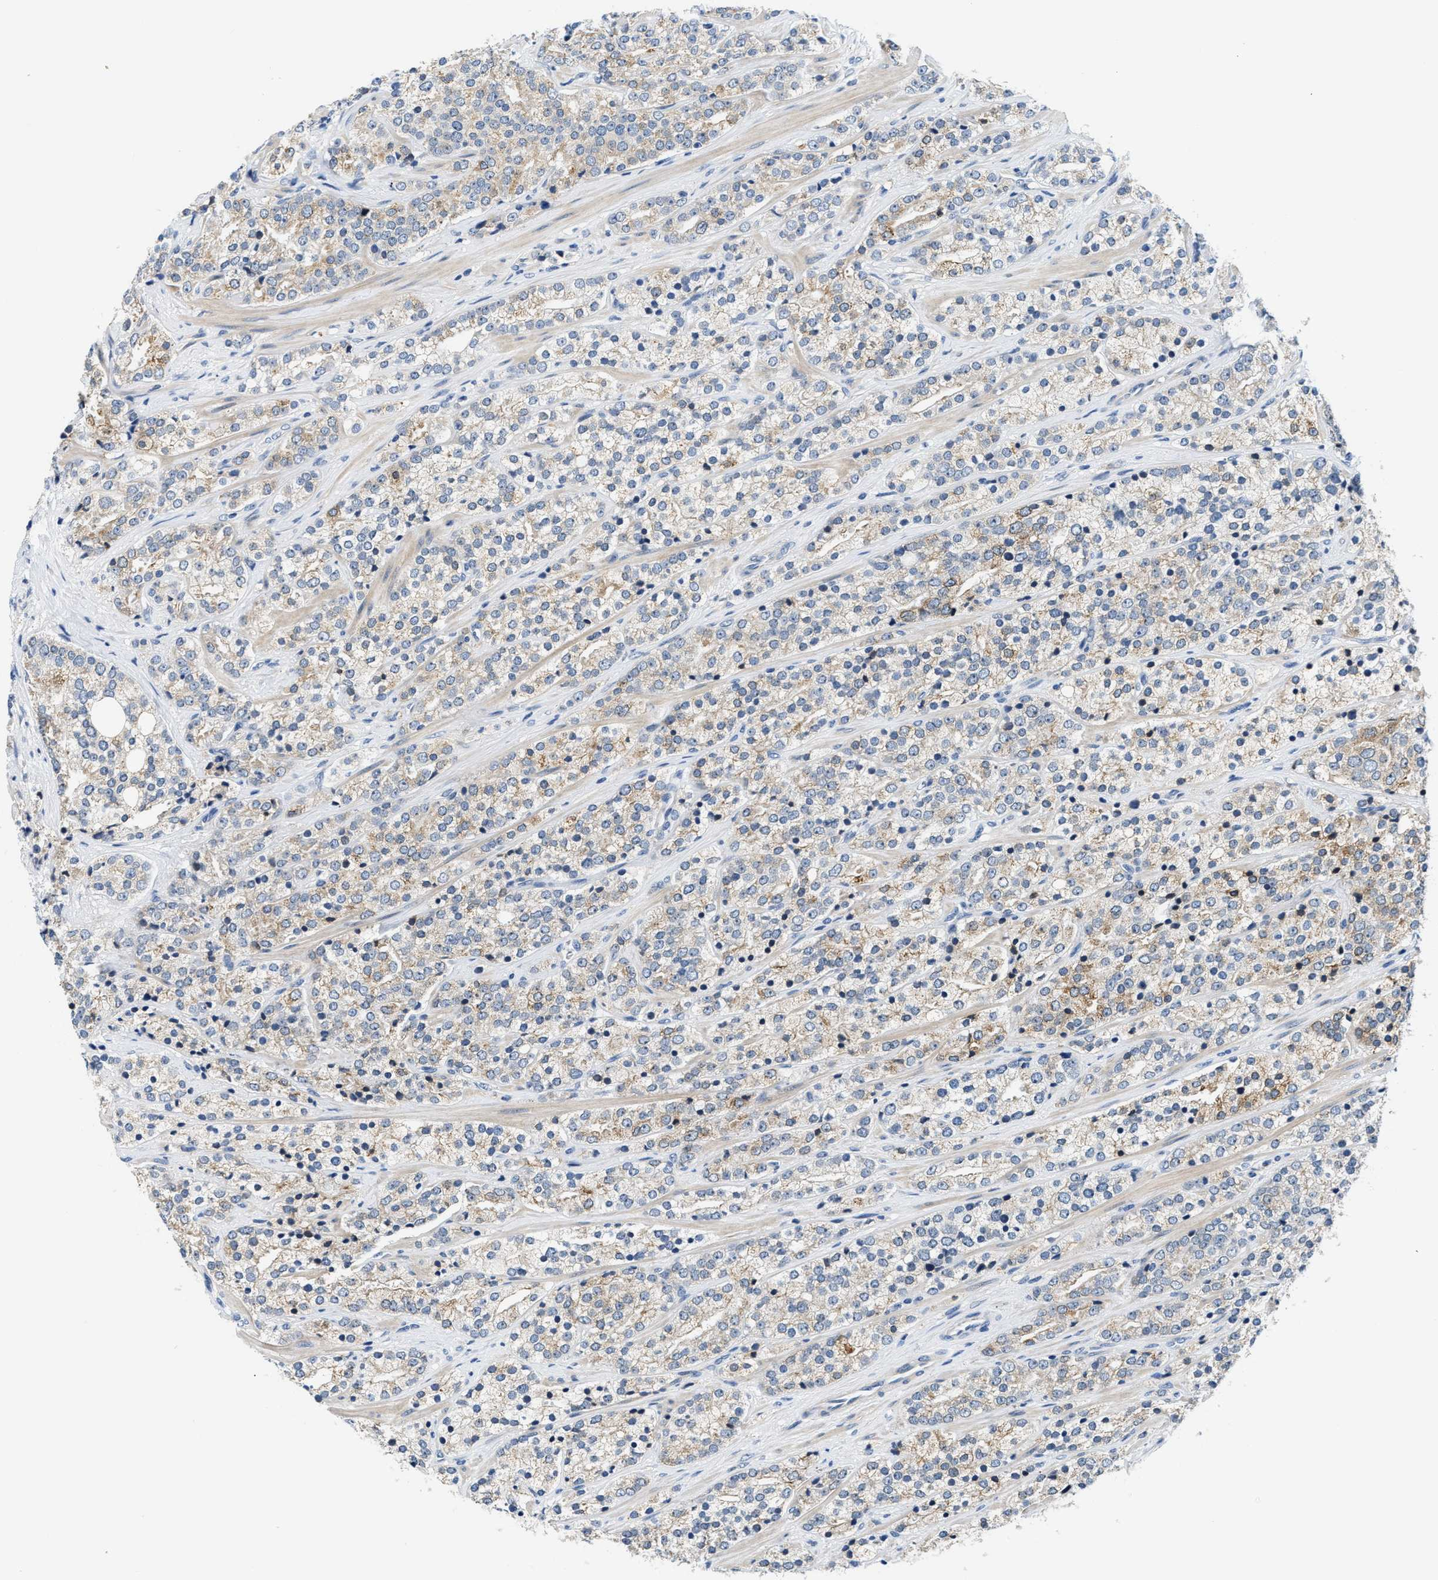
{"staining": {"intensity": "weak", "quantity": "25%-75%", "location": "cytoplasmic/membranous"}, "tissue": "prostate cancer", "cell_type": "Tumor cells", "image_type": "cancer", "snomed": [{"axis": "morphology", "description": "Adenocarcinoma, High grade"}, {"axis": "topography", "description": "Prostate"}], "caption": "High-magnification brightfield microscopy of prostate adenocarcinoma (high-grade) stained with DAB (3,3'-diaminobenzidine) (brown) and counterstained with hematoxylin (blue). tumor cells exhibit weak cytoplasmic/membranous expression is appreciated in about25%-75% of cells.", "gene": "CLGN", "patient": {"sex": "male", "age": 71}}